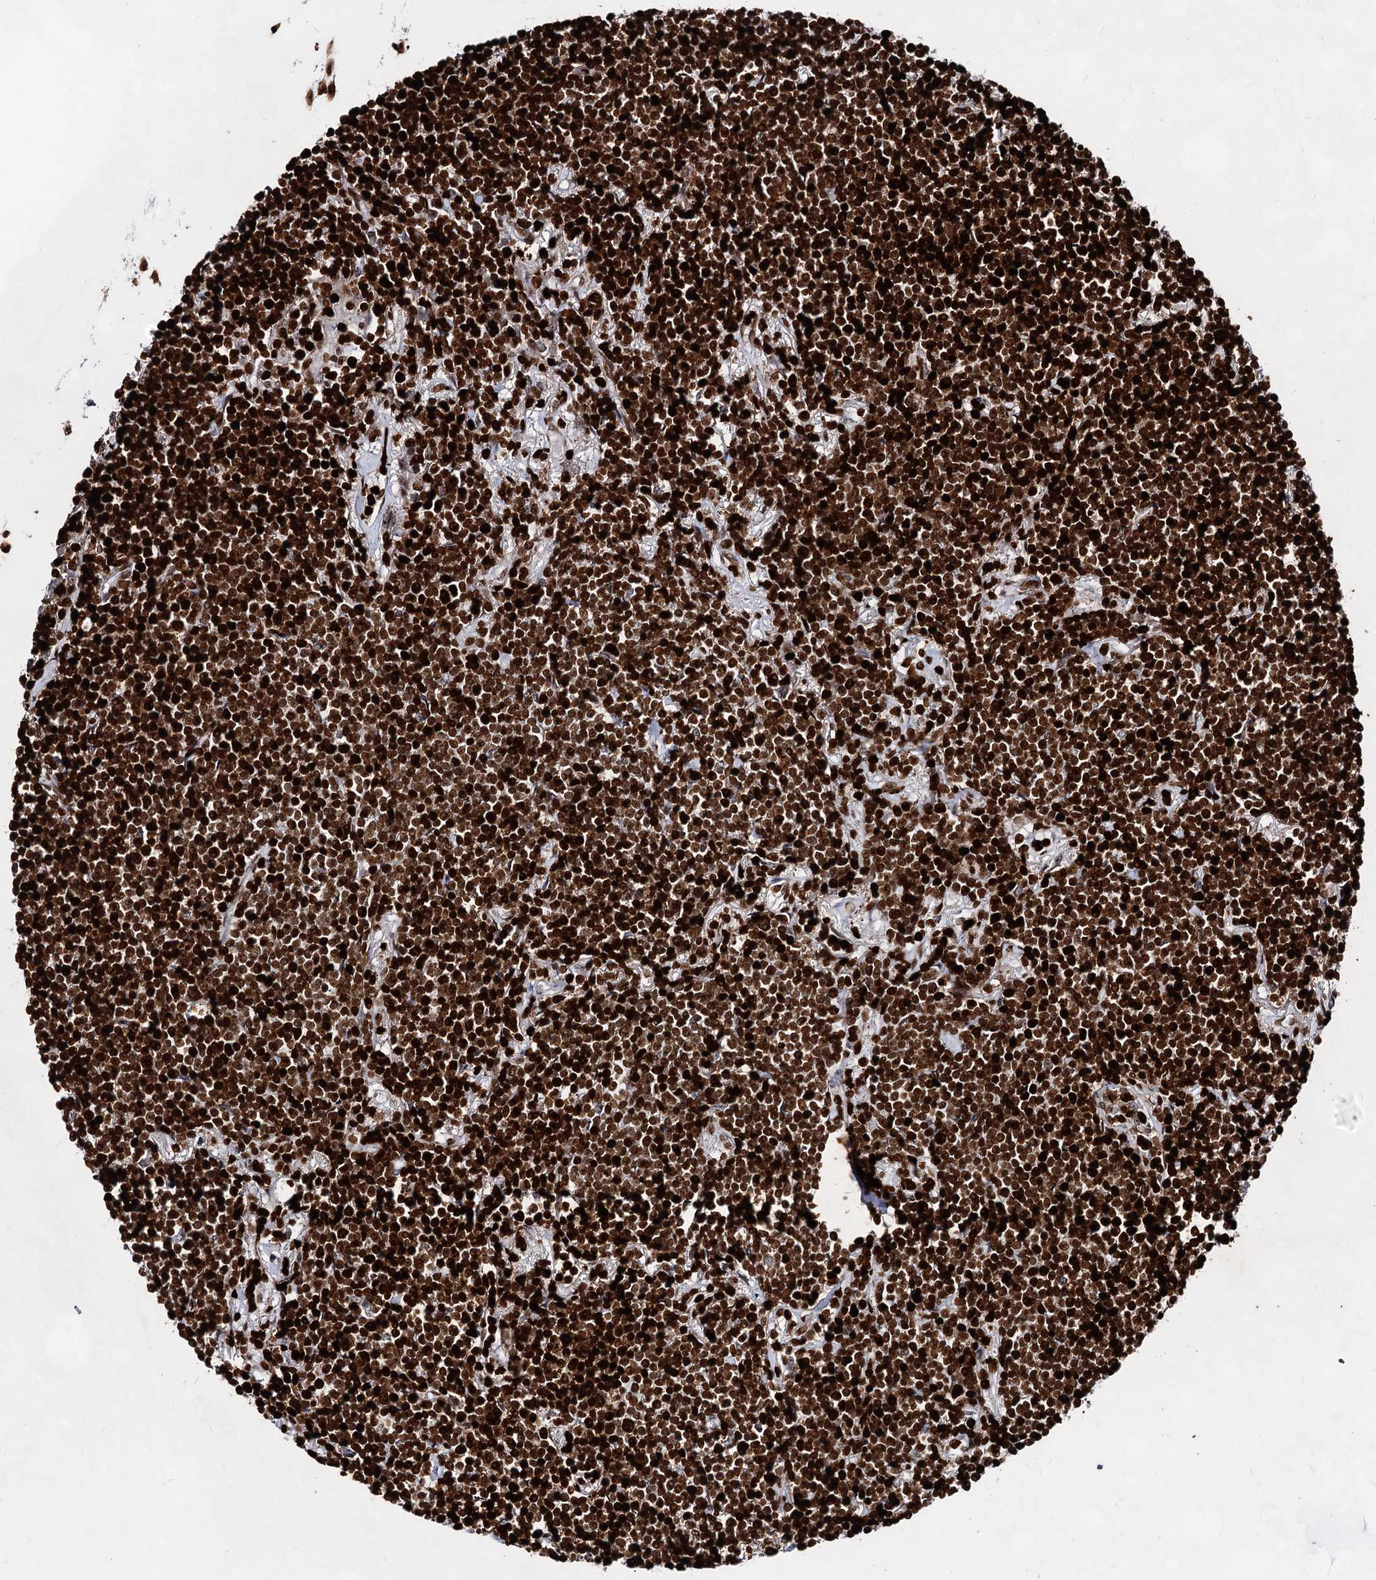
{"staining": {"intensity": "strong", "quantity": ">75%", "location": "nuclear"}, "tissue": "lymphoma", "cell_type": "Tumor cells", "image_type": "cancer", "snomed": [{"axis": "morphology", "description": "Malignant lymphoma, non-Hodgkin's type, Low grade"}, {"axis": "topography", "description": "Lung"}], "caption": "Tumor cells show high levels of strong nuclear staining in approximately >75% of cells in human malignant lymphoma, non-Hodgkin's type (low-grade).", "gene": "HMGB2", "patient": {"sex": "female", "age": 71}}